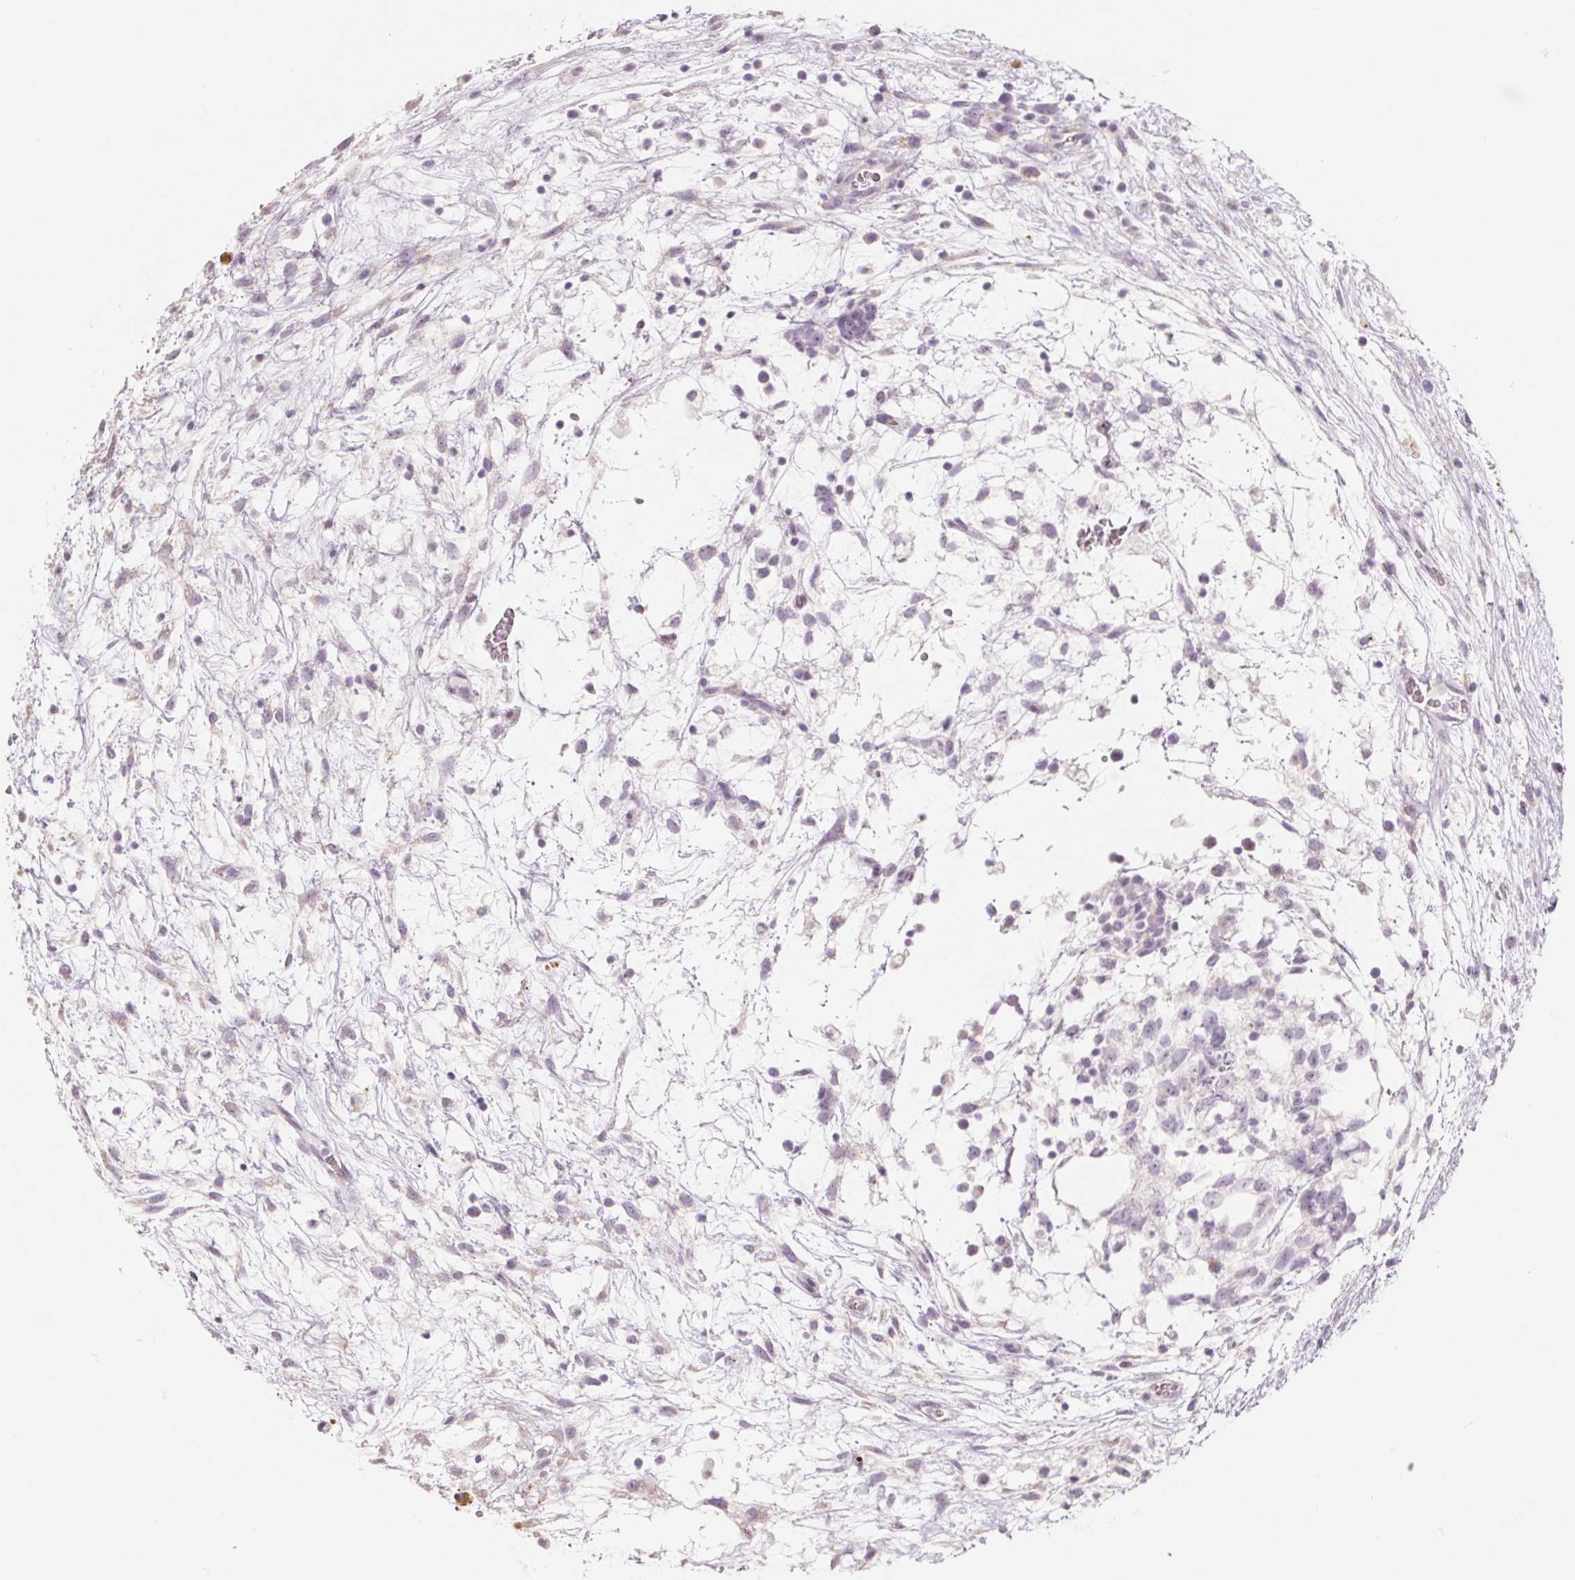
{"staining": {"intensity": "negative", "quantity": "none", "location": "none"}, "tissue": "testis cancer", "cell_type": "Tumor cells", "image_type": "cancer", "snomed": [{"axis": "morphology", "description": "Normal tissue, NOS"}, {"axis": "morphology", "description": "Carcinoma, Embryonal, NOS"}, {"axis": "topography", "description": "Testis"}], "caption": "A histopathology image of testis cancer (embryonal carcinoma) stained for a protein shows no brown staining in tumor cells.", "gene": "POU1F1", "patient": {"sex": "male", "age": 32}}